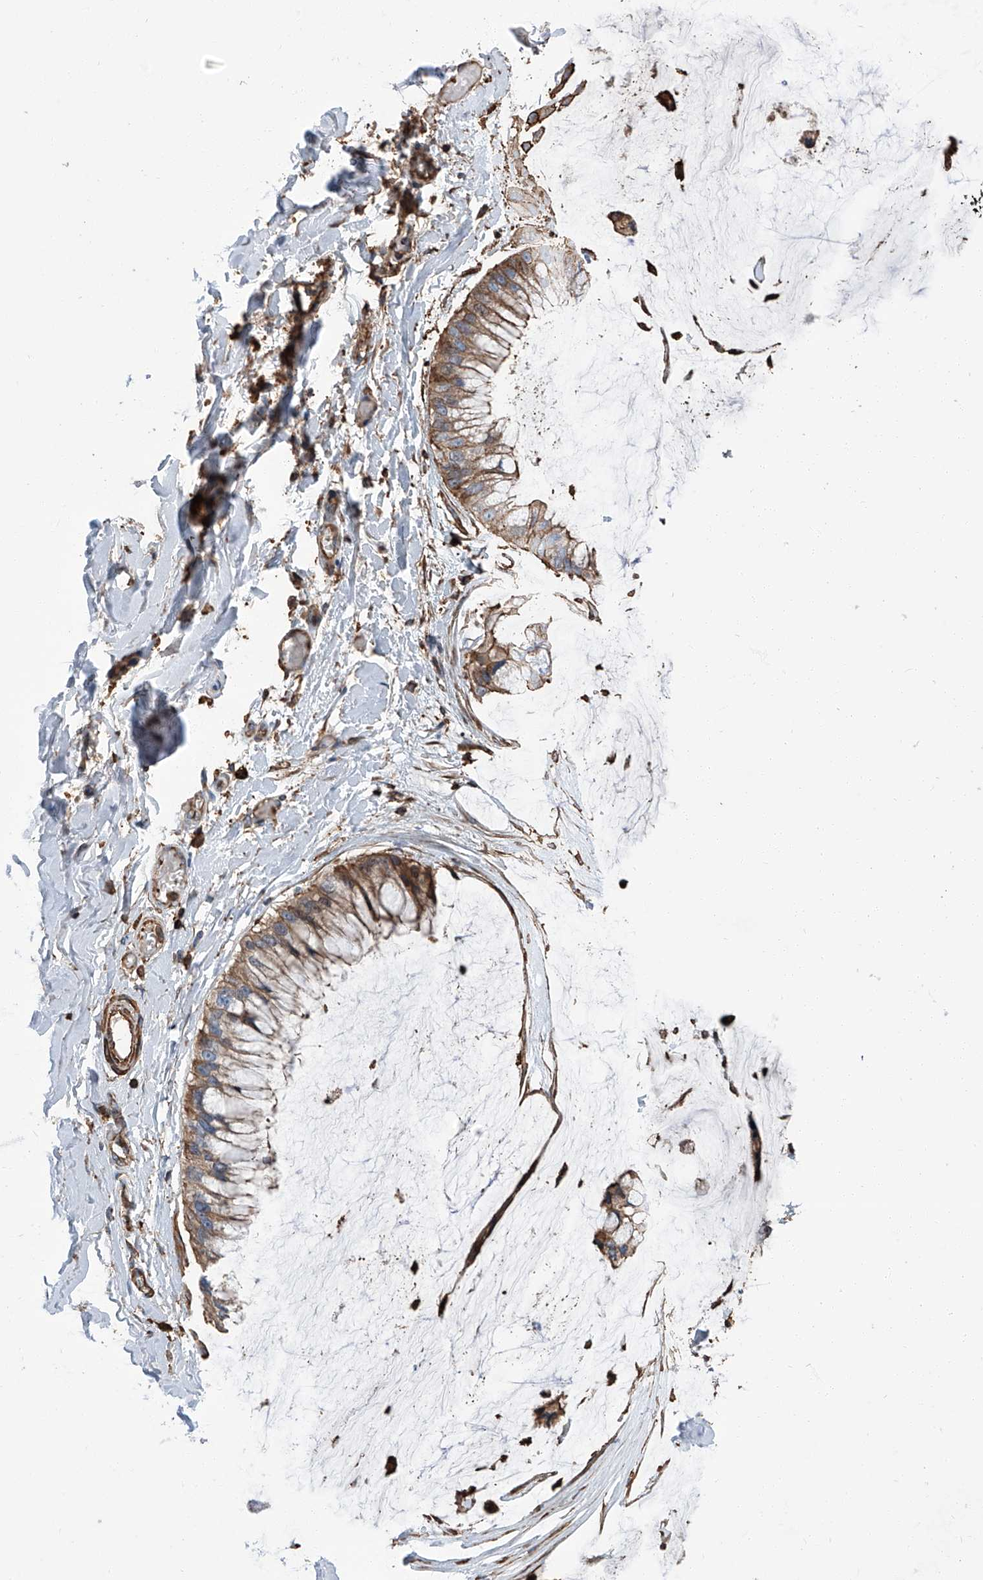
{"staining": {"intensity": "moderate", "quantity": "25%-75%", "location": "cytoplasmic/membranous"}, "tissue": "ovarian cancer", "cell_type": "Tumor cells", "image_type": "cancer", "snomed": [{"axis": "morphology", "description": "Cystadenocarcinoma, mucinous, NOS"}, {"axis": "topography", "description": "Ovary"}], "caption": "Human mucinous cystadenocarcinoma (ovarian) stained for a protein (brown) exhibits moderate cytoplasmic/membranous positive staining in approximately 25%-75% of tumor cells.", "gene": "PIEZO2", "patient": {"sex": "female", "age": 39}}